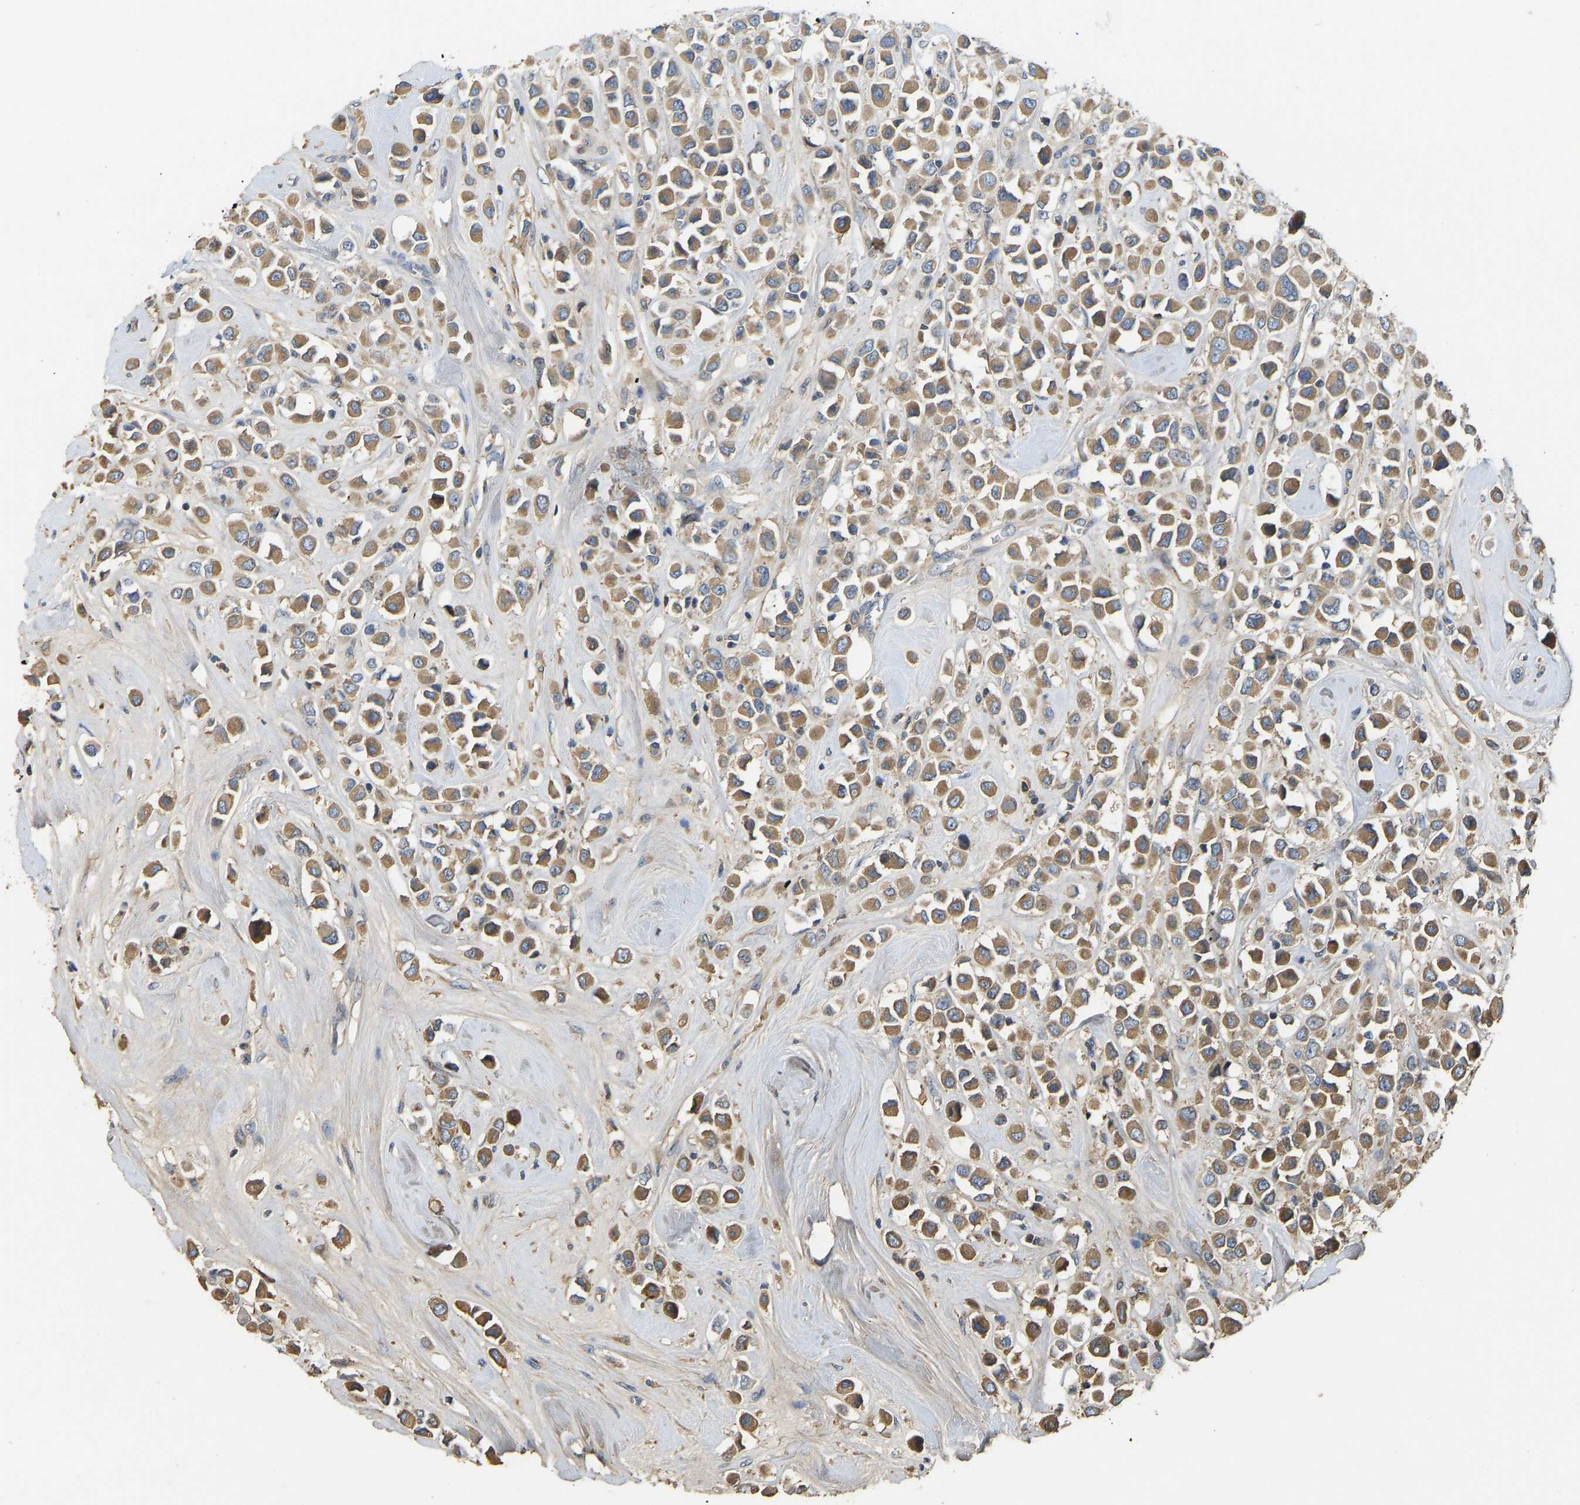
{"staining": {"intensity": "moderate", "quantity": ">75%", "location": "cytoplasmic/membranous"}, "tissue": "breast cancer", "cell_type": "Tumor cells", "image_type": "cancer", "snomed": [{"axis": "morphology", "description": "Duct carcinoma"}, {"axis": "topography", "description": "Breast"}], "caption": "Moderate cytoplasmic/membranous positivity for a protein is identified in approximately >75% of tumor cells of breast cancer (intraductal carcinoma) using IHC.", "gene": "VCPKMT", "patient": {"sex": "female", "age": 61}}